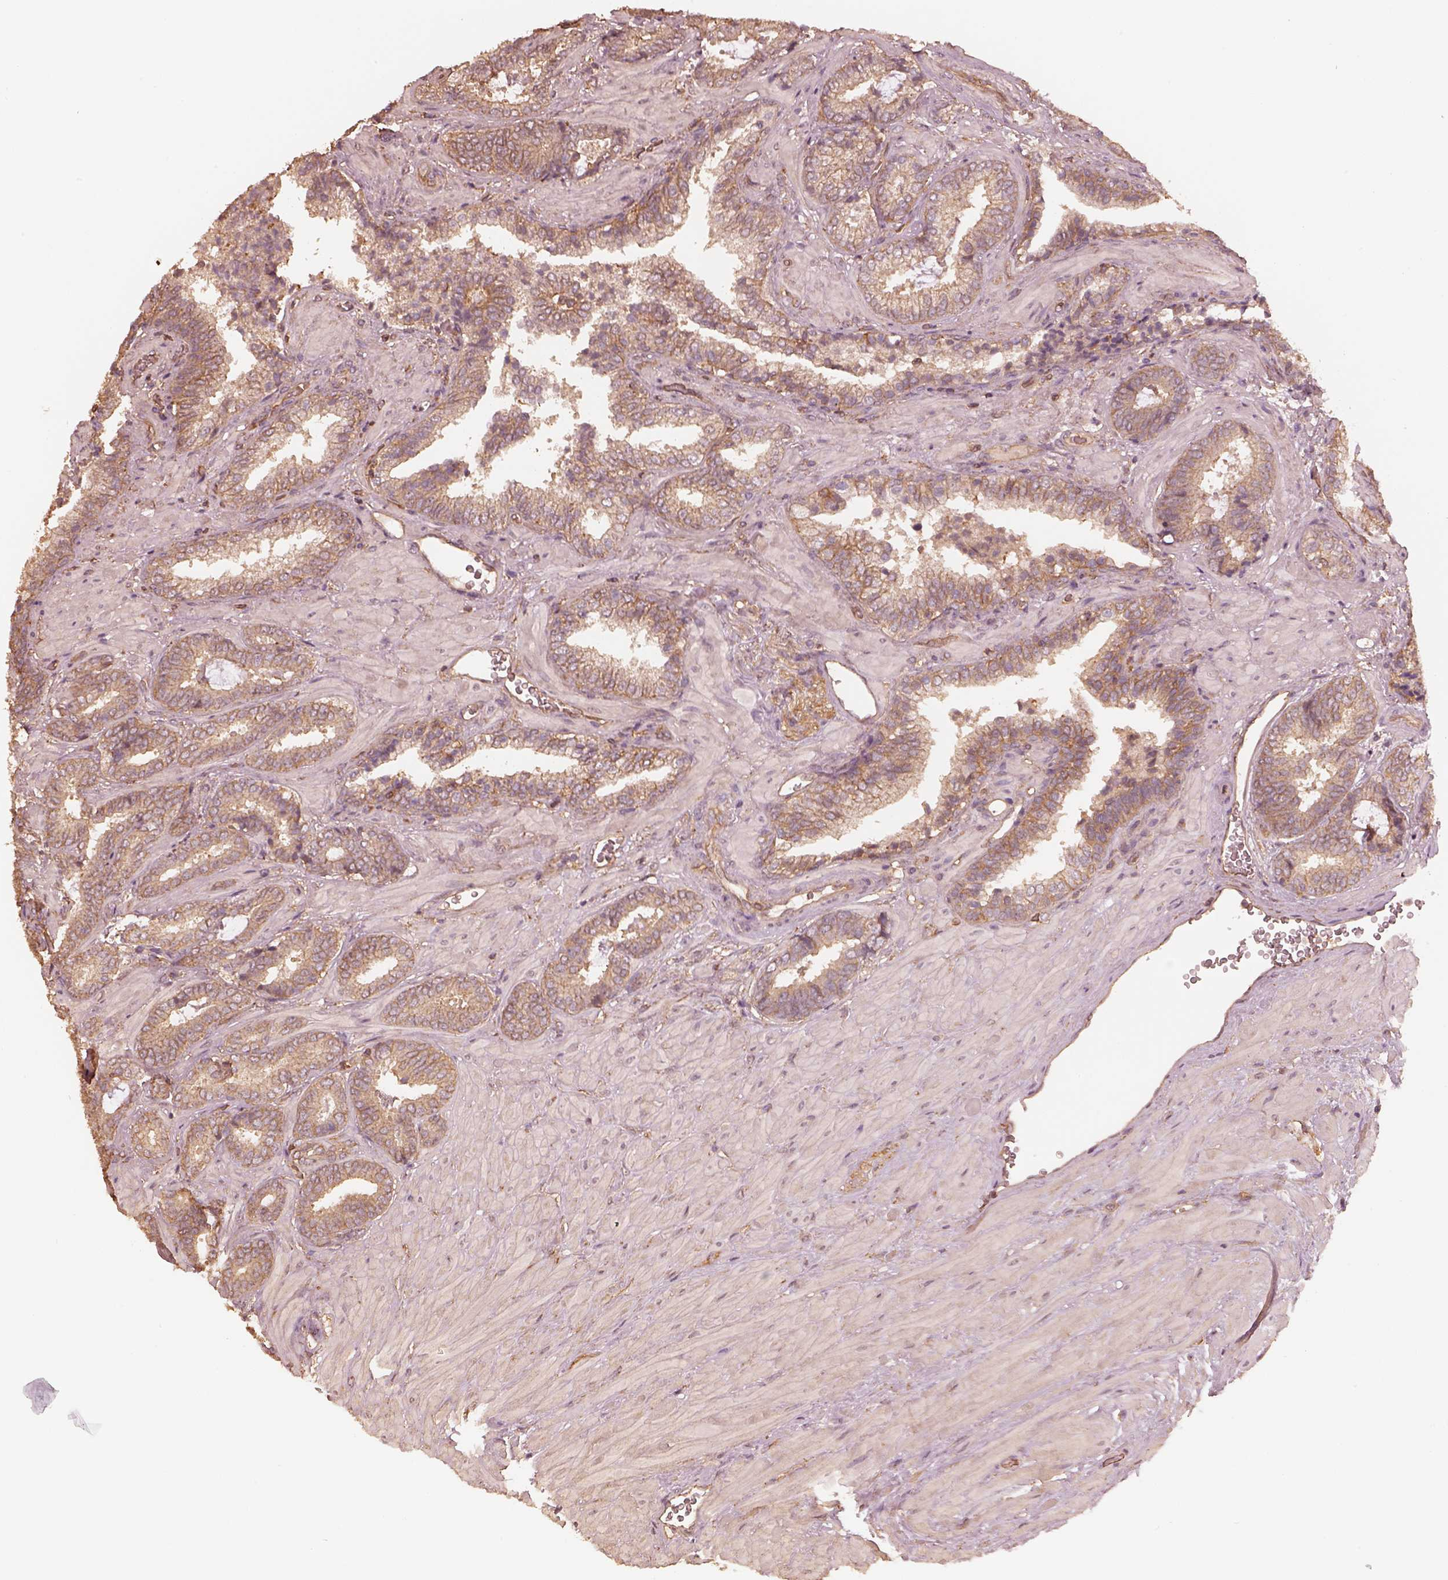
{"staining": {"intensity": "weak", "quantity": ">75%", "location": "cytoplasmic/membranous"}, "tissue": "prostate cancer", "cell_type": "Tumor cells", "image_type": "cancer", "snomed": [{"axis": "morphology", "description": "Adenocarcinoma, Low grade"}, {"axis": "topography", "description": "Prostate"}], "caption": "Immunohistochemical staining of prostate adenocarcinoma (low-grade) shows weak cytoplasmic/membranous protein positivity in approximately >75% of tumor cells.", "gene": "WDR7", "patient": {"sex": "male", "age": 61}}